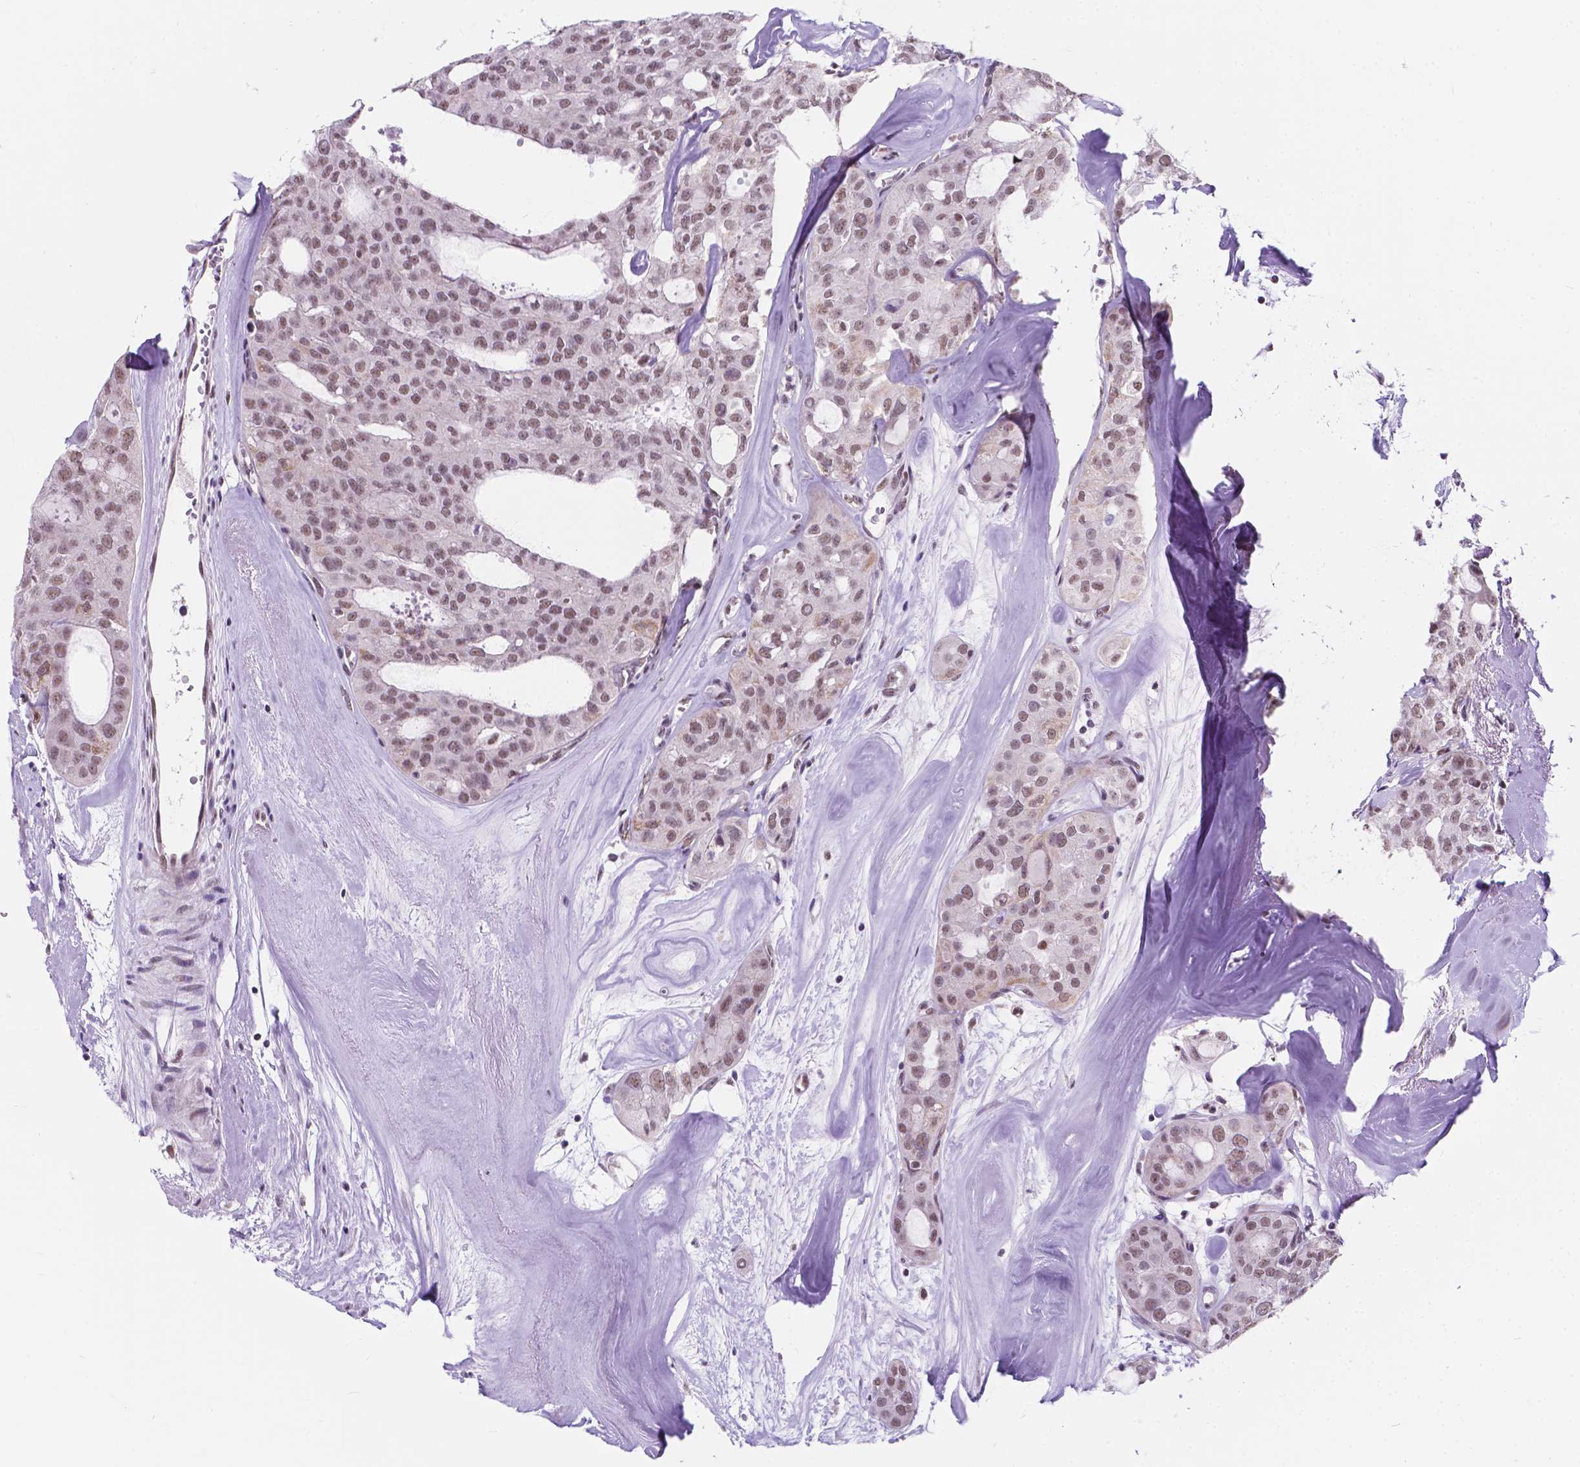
{"staining": {"intensity": "moderate", "quantity": ">75%", "location": "nuclear"}, "tissue": "thyroid cancer", "cell_type": "Tumor cells", "image_type": "cancer", "snomed": [{"axis": "morphology", "description": "Follicular adenoma carcinoma, NOS"}, {"axis": "topography", "description": "Thyroid gland"}], "caption": "This is a photomicrograph of immunohistochemistry (IHC) staining of thyroid cancer, which shows moderate staining in the nuclear of tumor cells.", "gene": "BCAS2", "patient": {"sex": "male", "age": 75}}